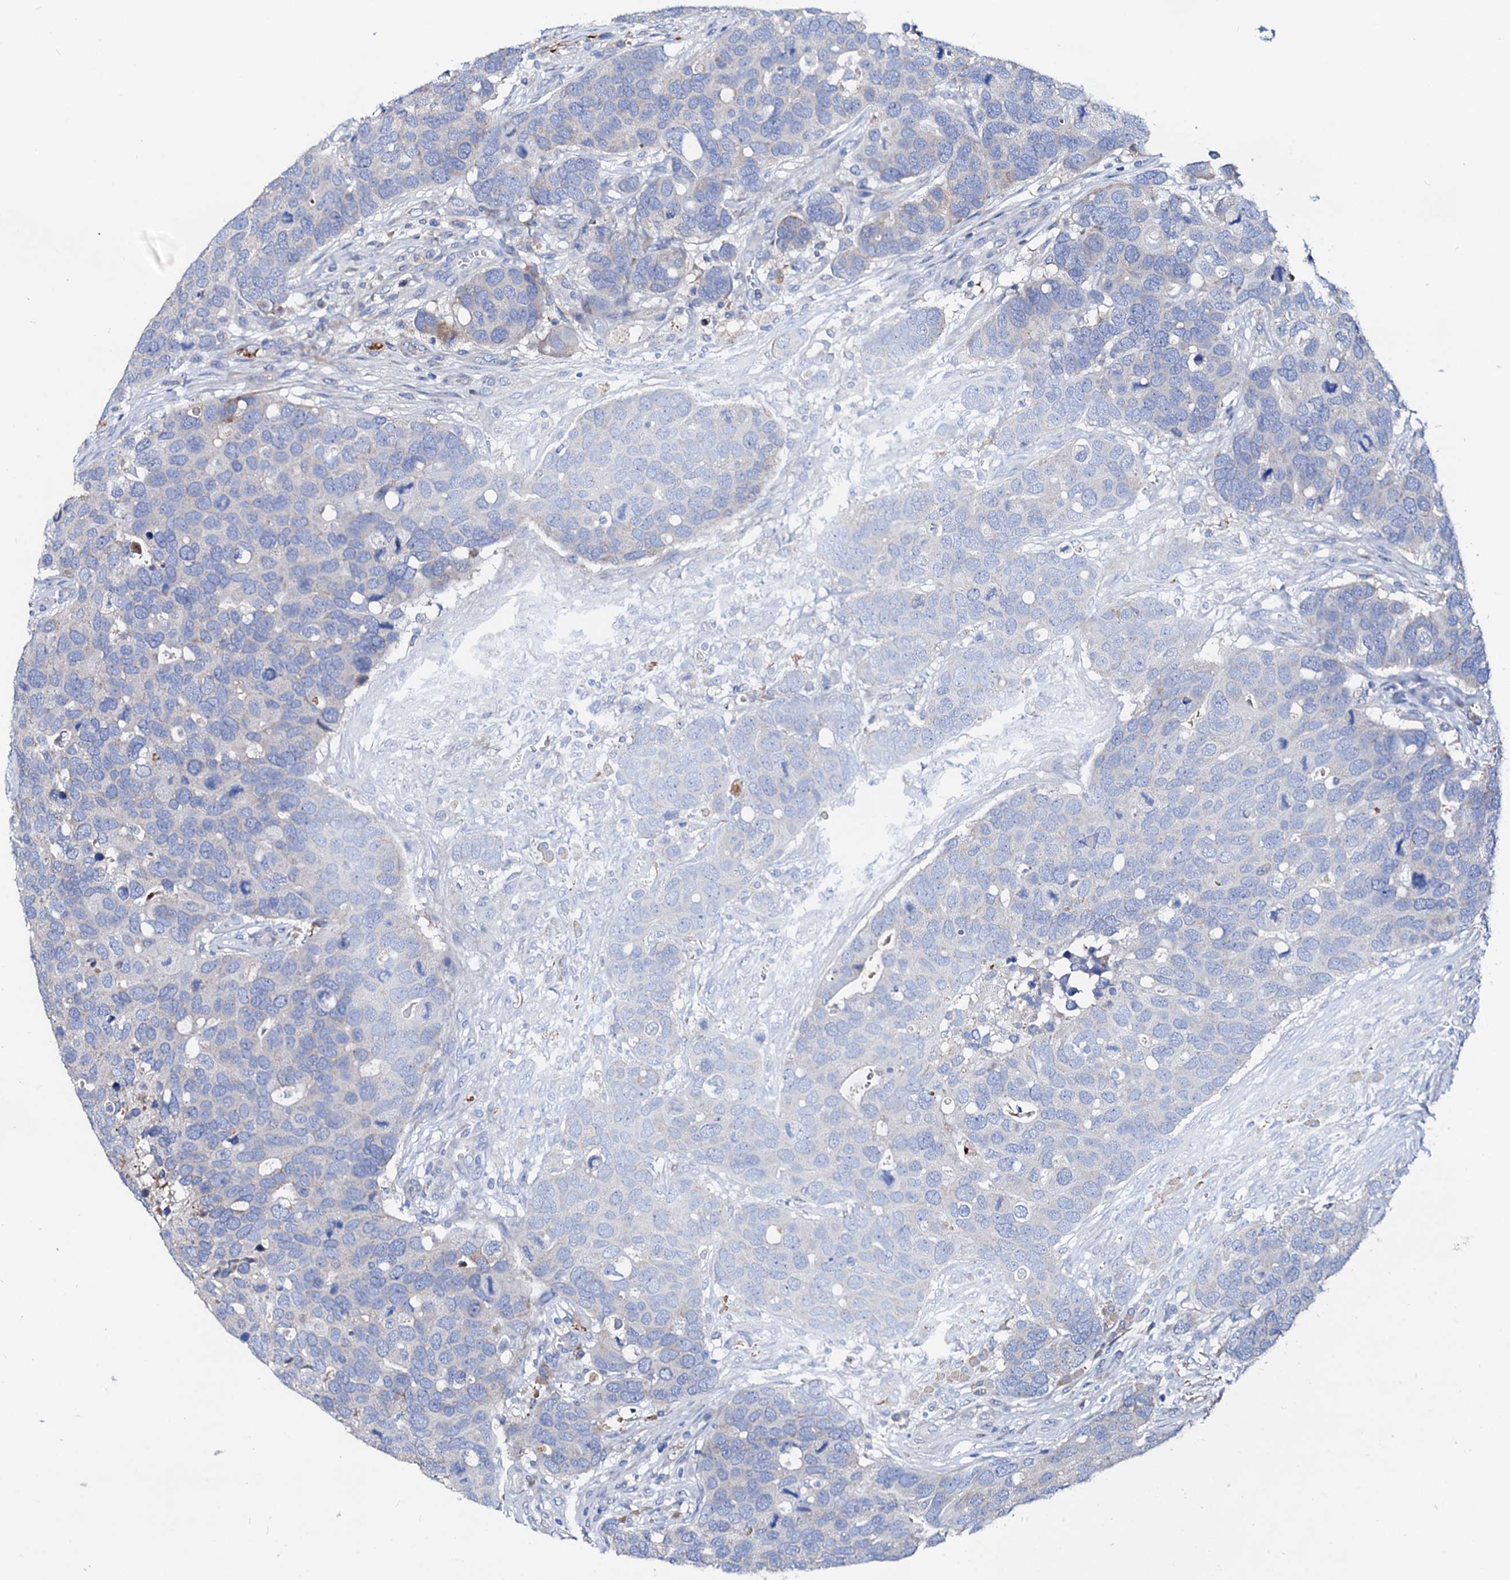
{"staining": {"intensity": "negative", "quantity": "none", "location": "none"}, "tissue": "breast cancer", "cell_type": "Tumor cells", "image_type": "cancer", "snomed": [{"axis": "morphology", "description": "Duct carcinoma"}, {"axis": "topography", "description": "Breast"}], "caption": "Tumor cells show no significant positivity in infiltrating ductal carcinoma (breast).", "gene": "SLC10A7", "patient": {"sex": "female", "age": 83}}